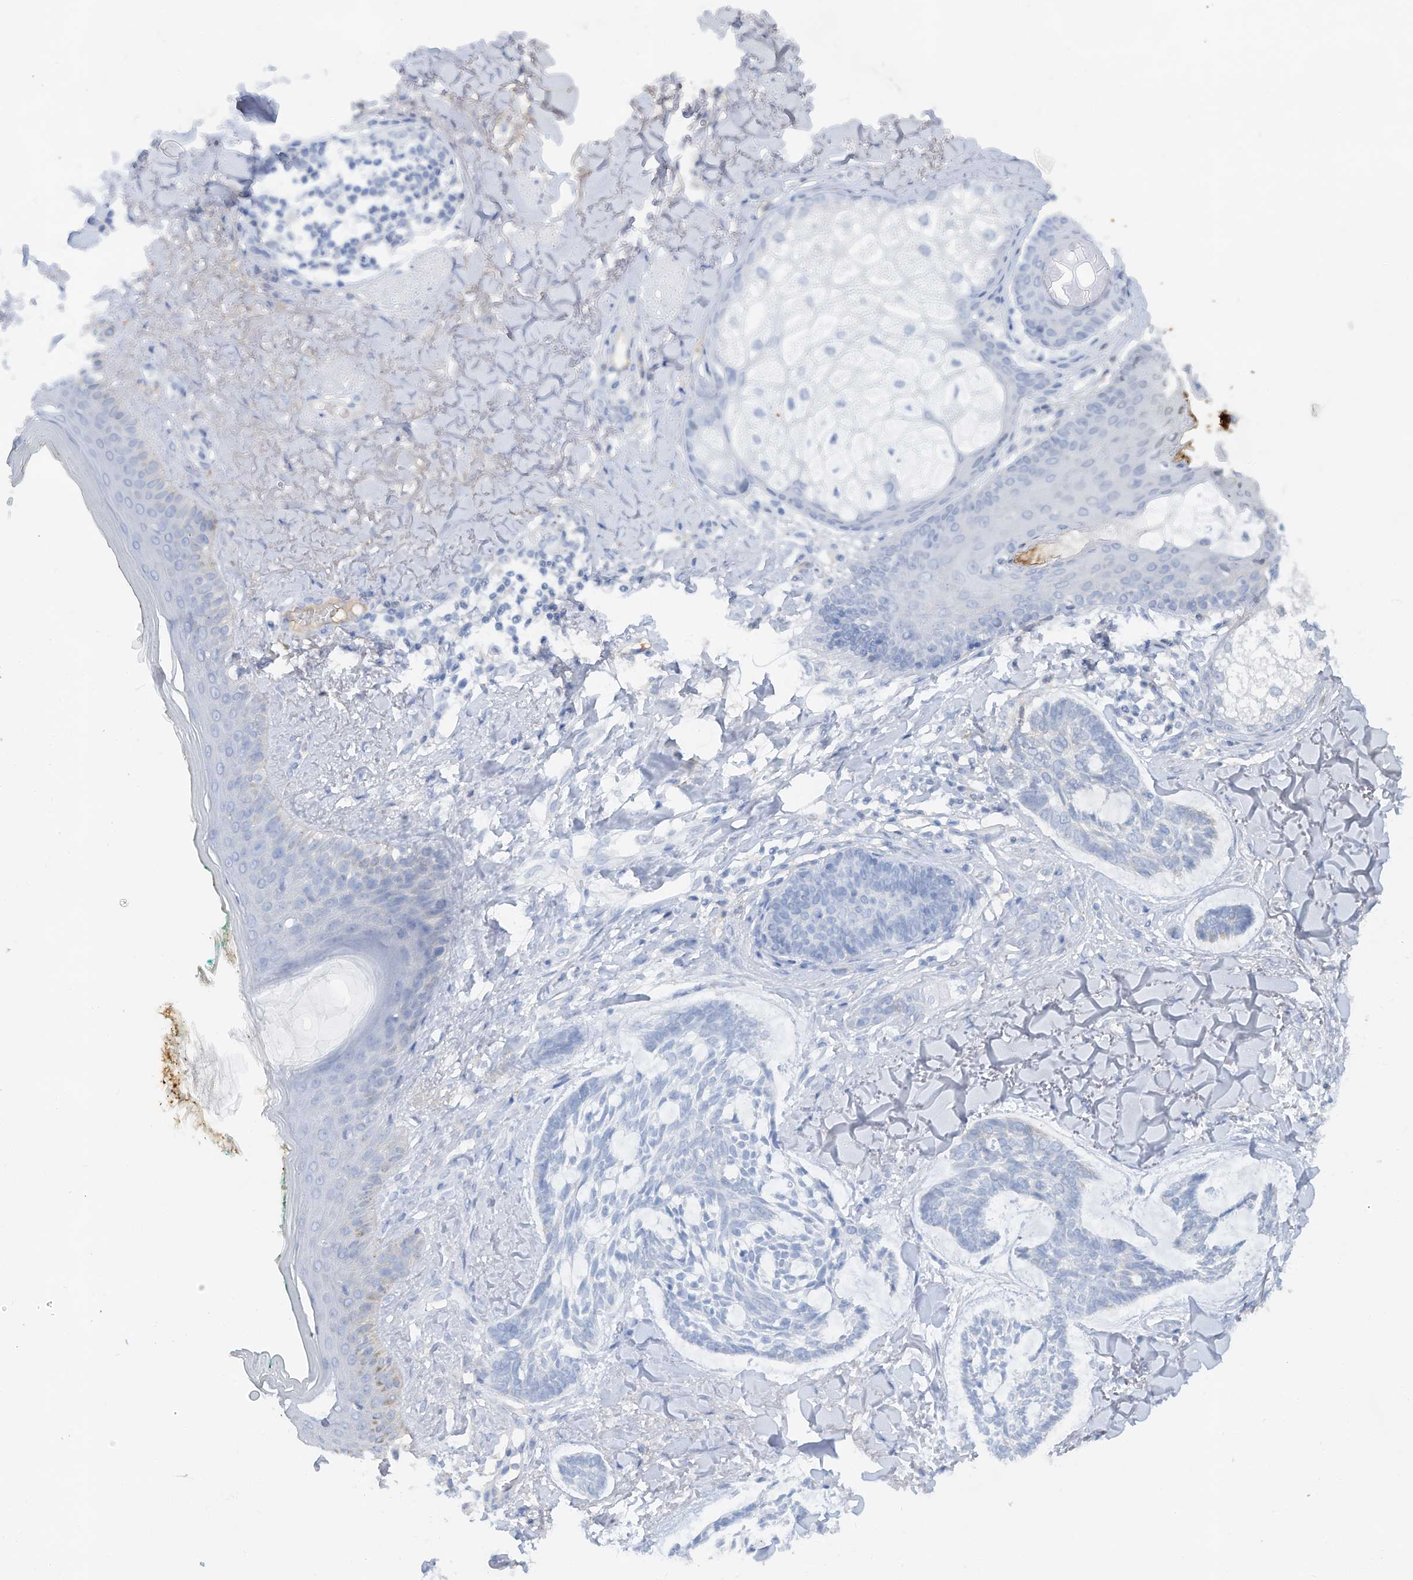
{"staining": {"intensity": "negative", "quantity": "none", "location": "none"}, "tissue": "skin cancer", "cell_type": "Tumor cells", "image_type": "cancer", "snomed": [{"axis": "morphology", "description": "Basal cell carcinoma"}, {"axis": "topography", "description": "Skin"}], "caption": "Basal cell carcinoma (skin) stained for a protein using IHC reveals no staining tumor cells.", "gene": "HAS3", "patient": {"sex": "male", "age": 43}}